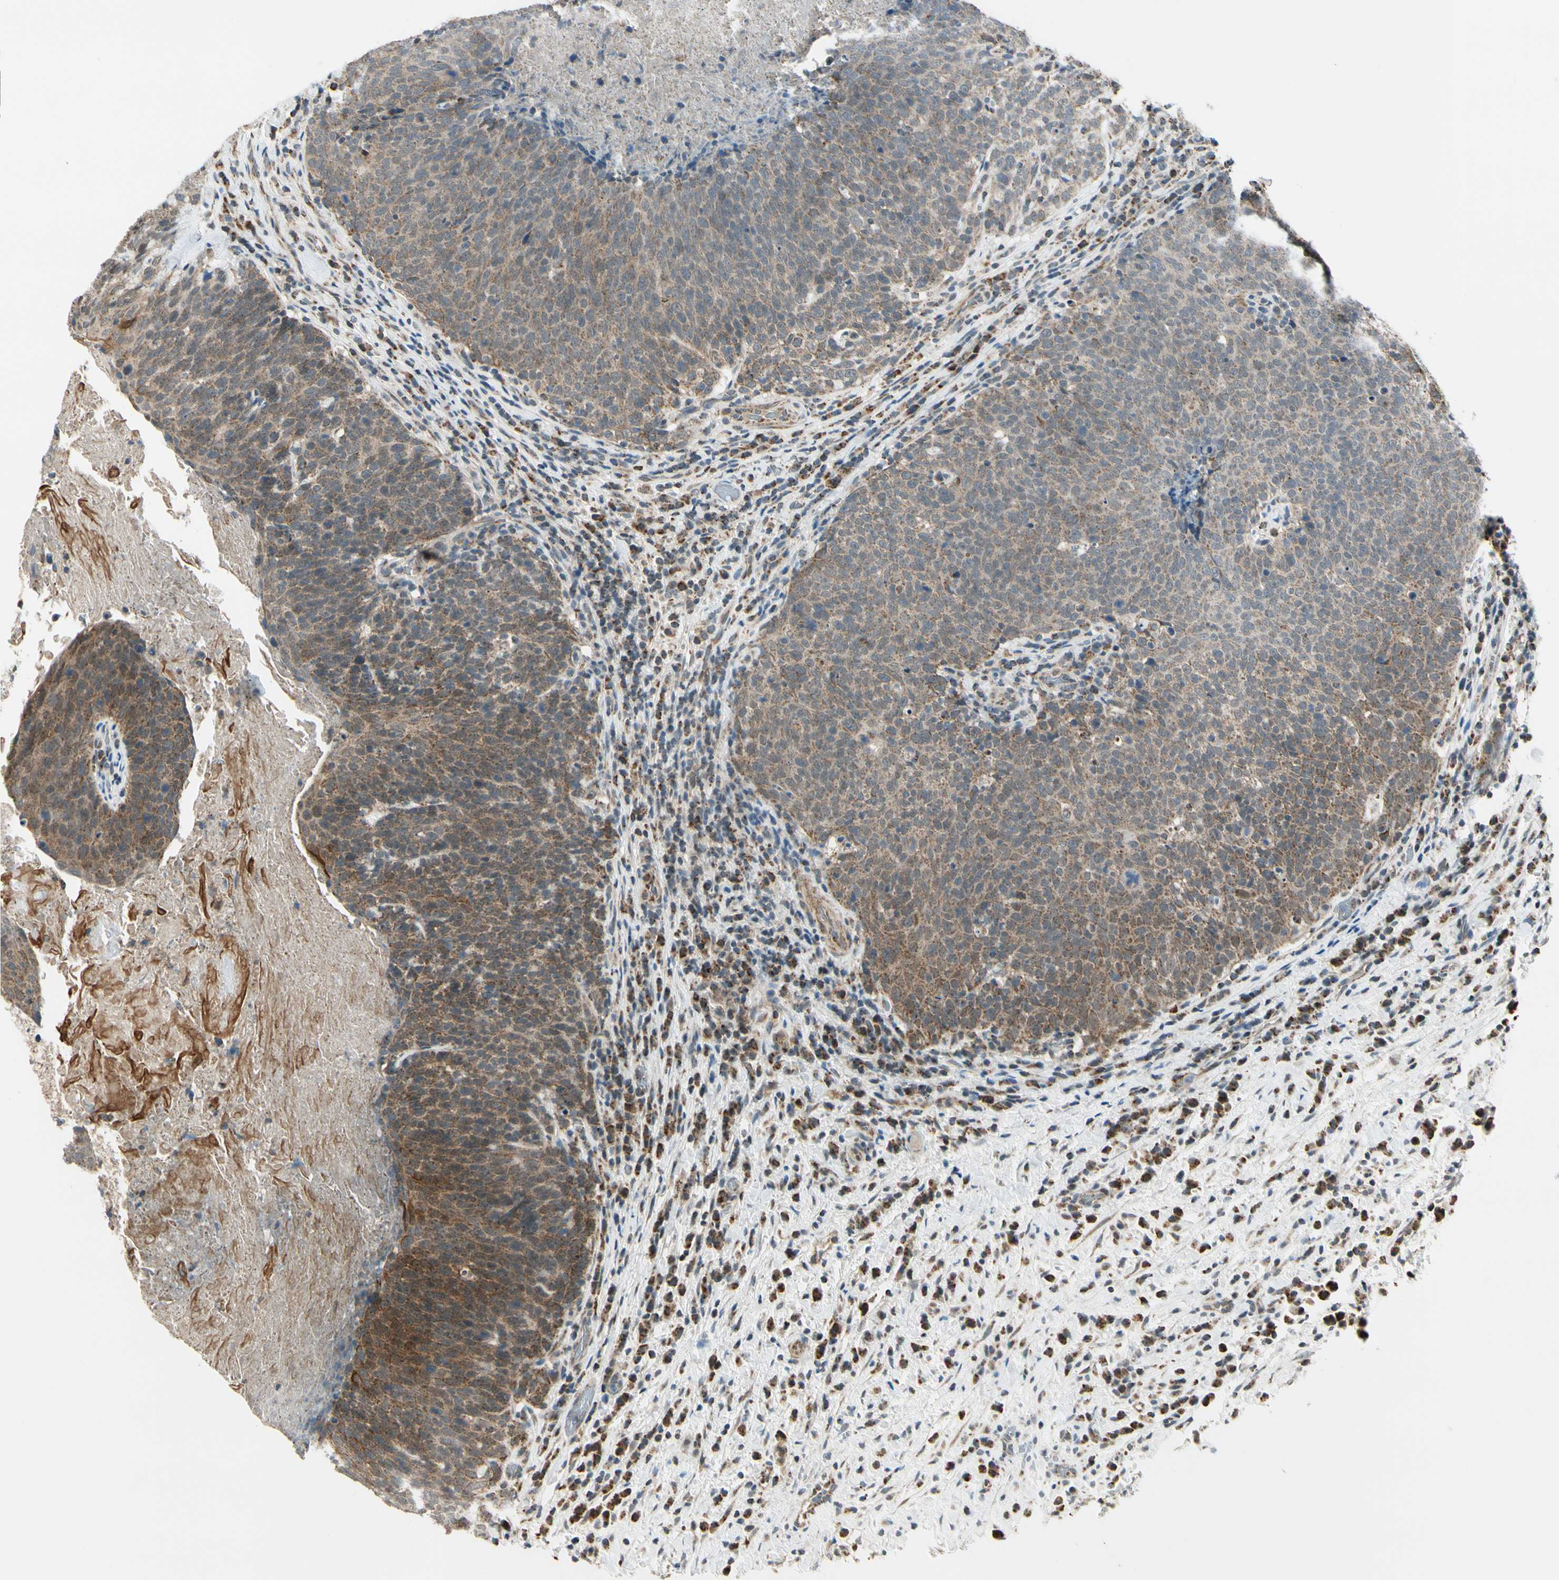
{"staining": {"intensity": "weak", "quantity": ">75%", "location": "cytoplasmic/membranous"}, "tissue": "head and neck cancer", "cell_type": "Tumor cells", "image_type": "cancer", "snomed": [{"axis": "morphology", "description": "Squamous cell carcinoma, NOS"}, {"axis": "morphology", "description": "Squamous cell carcinoma, metastatic, NOS"}, {"axis": "topography", "description": "Lymph node"}, {"axis": "topography", "description": "Head-Neck"}], "caption": "Immunohistochemical staining of head and neck cancer demonstrates weak cytoplasmic/membranous protein staining in approximately >75% of tumor cells. (brown staining indicates protein expression, while blue staining denotes nuclei).", "gene": "KHDC4", "patient": {"sex": "male", "age": 62}}